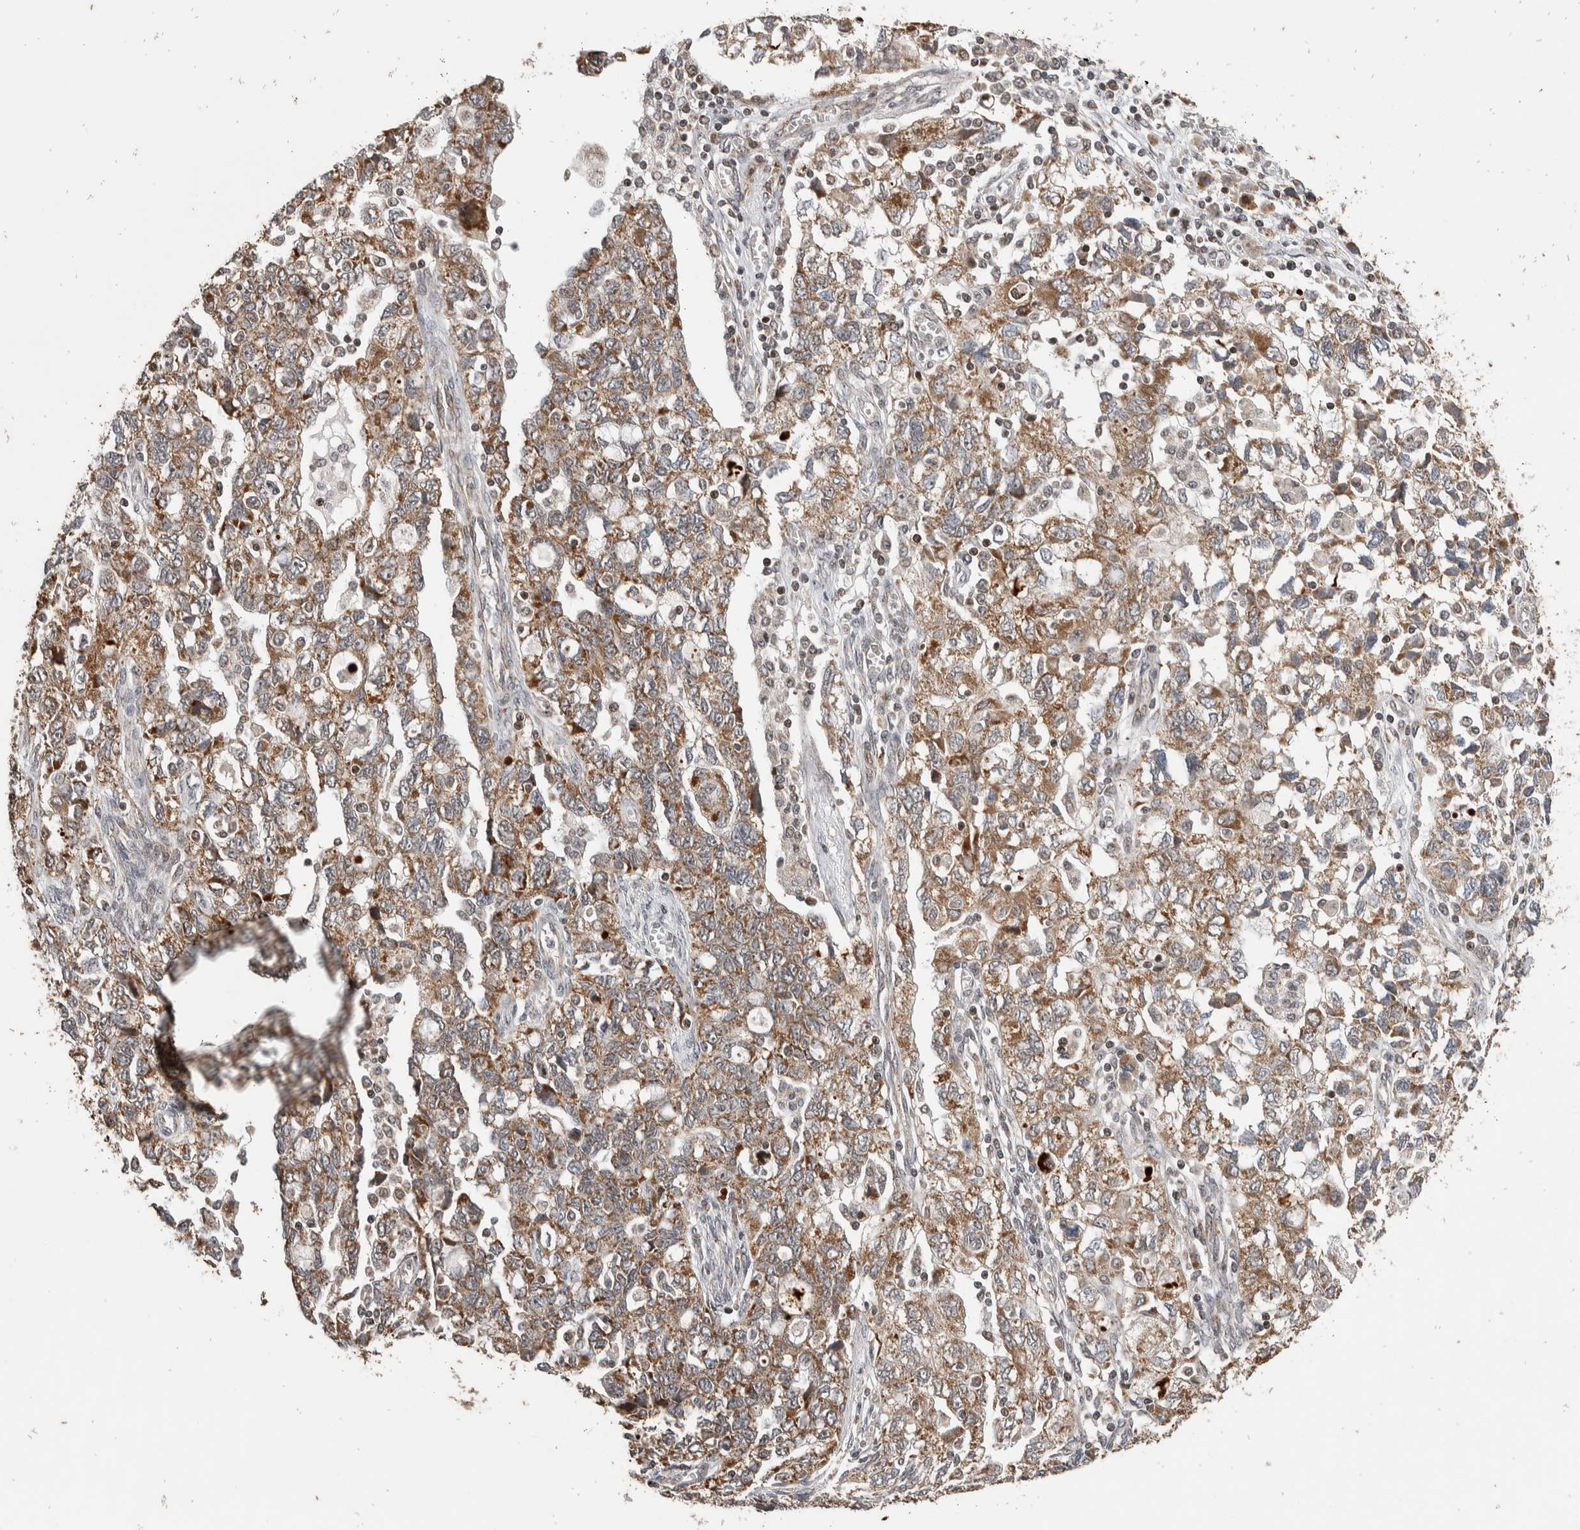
{"staining": {"intensity": "moderate", "quantity": ">75%", "location": "cytoplasmic/membranous"}, "tissue": "ovarian cancer", "cell_type": "Tumor cells", "image_type": "cancer", "snomed": [{"axis": "morphology", "description": "Carcinoma, NOS"}, {"axis": "morphology", "description": "Cystadenocarcinoma, serous, NOS"}, {"axis": "topography", "description": "Ovary"}], "caption": "Ovarian cancer tissue reveals moderate cytoplasmic/membranous positivity in approximately >75% of tumor cells", "gene": "ATXN7L1", "patient": {"sex": "female", "age": 69}}